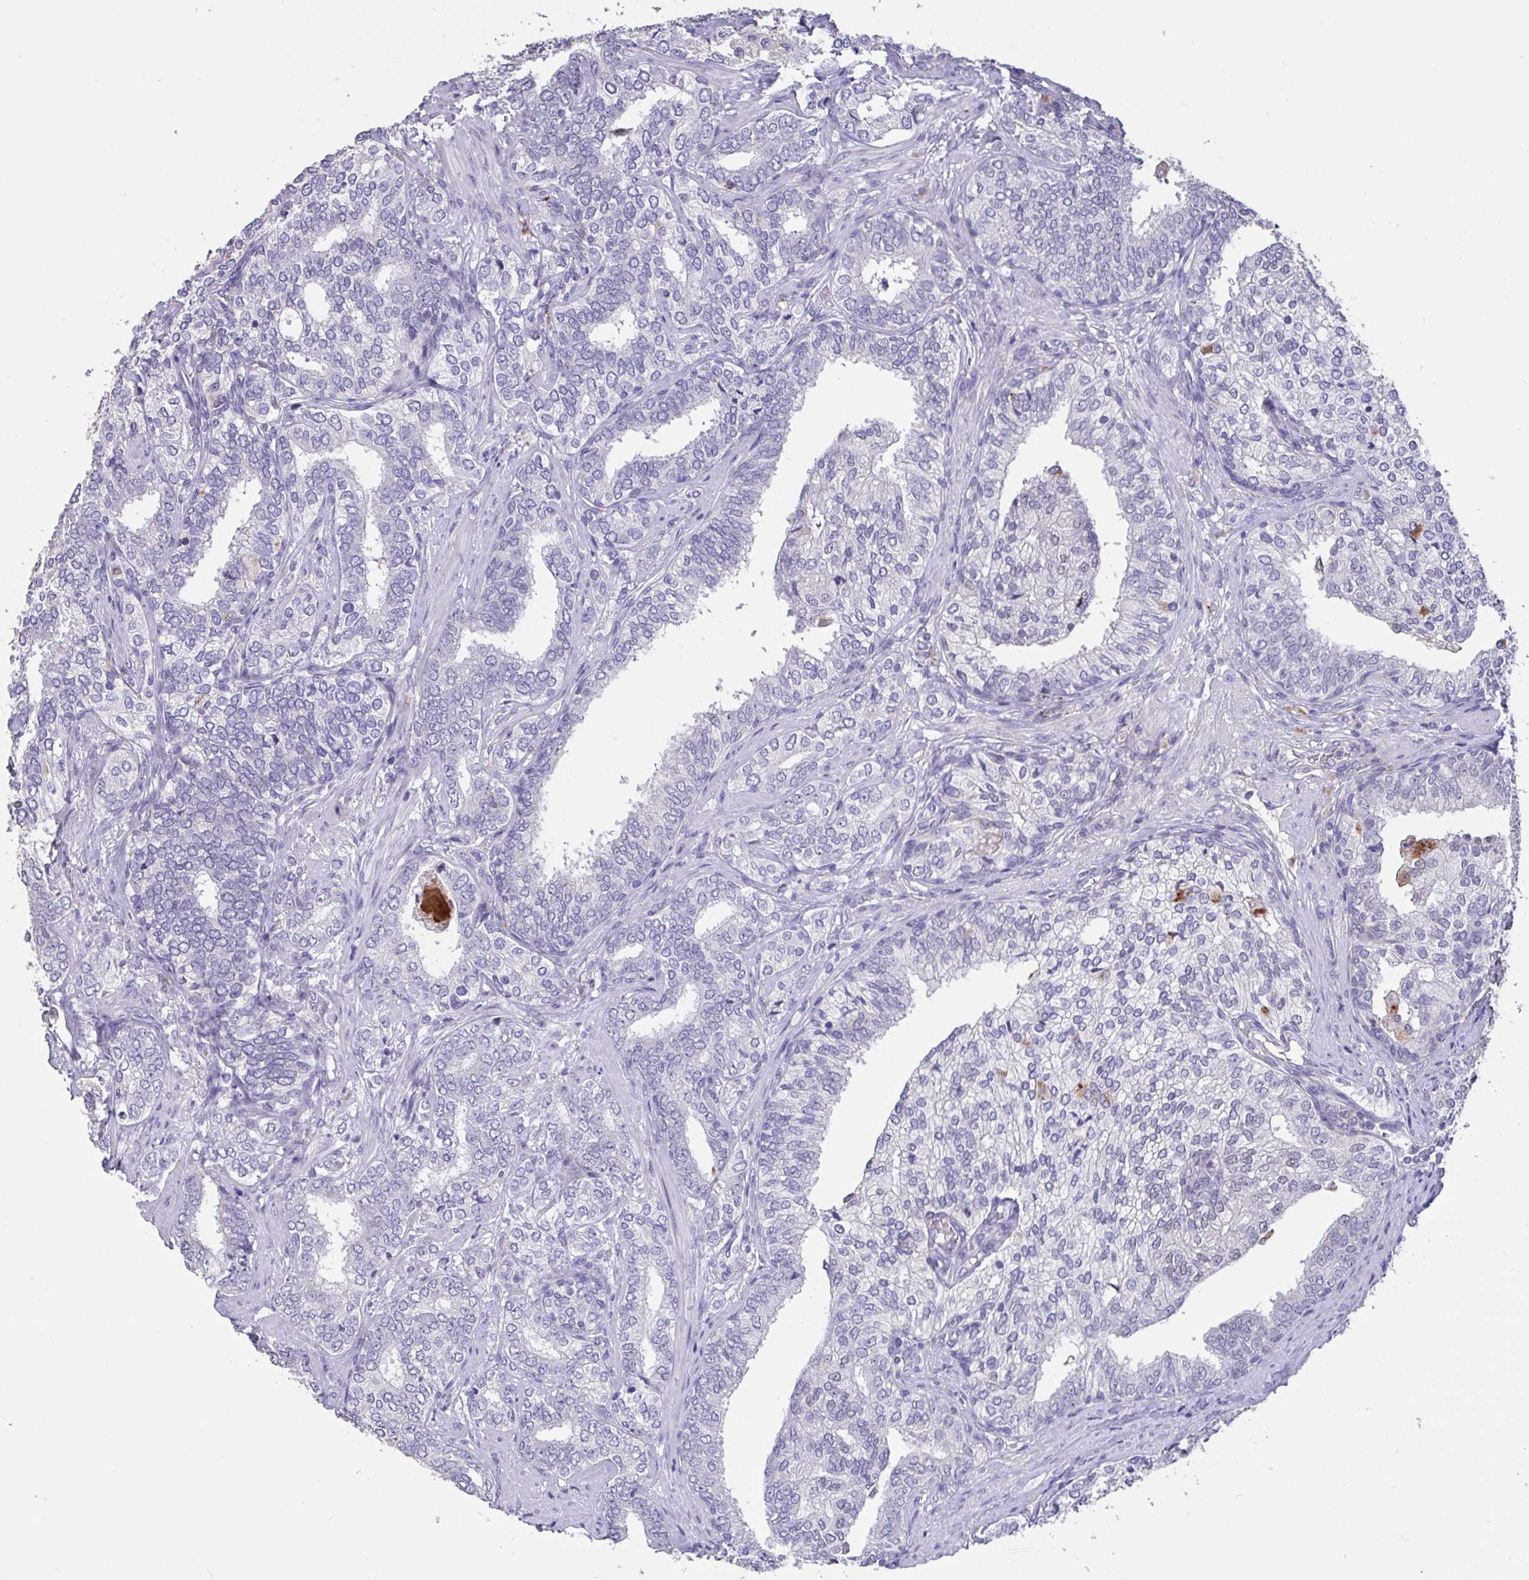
{"staining": {"intensity": "negative", "quantity": "none", "location": "none"}, "tissue": "prostate cancer", "cell_type": "Tumor cells", "image_type": "cancer", "snomed": [{"axis": "morphology", "description": "Adenocarcinoma, High grade"}, {"axis": "topography", "description": "Prostate"}], "caption": "DAB immunohistochemical staining of human adenocarcinoma (high-grade) (prostate) reveals no significant positivity in tumor cells. (Immunohistochemistry (ihc), brightfield microscopy, high magnification).", "gene": "DDX39A", "patient": {"sex": "male", "age": 72}}